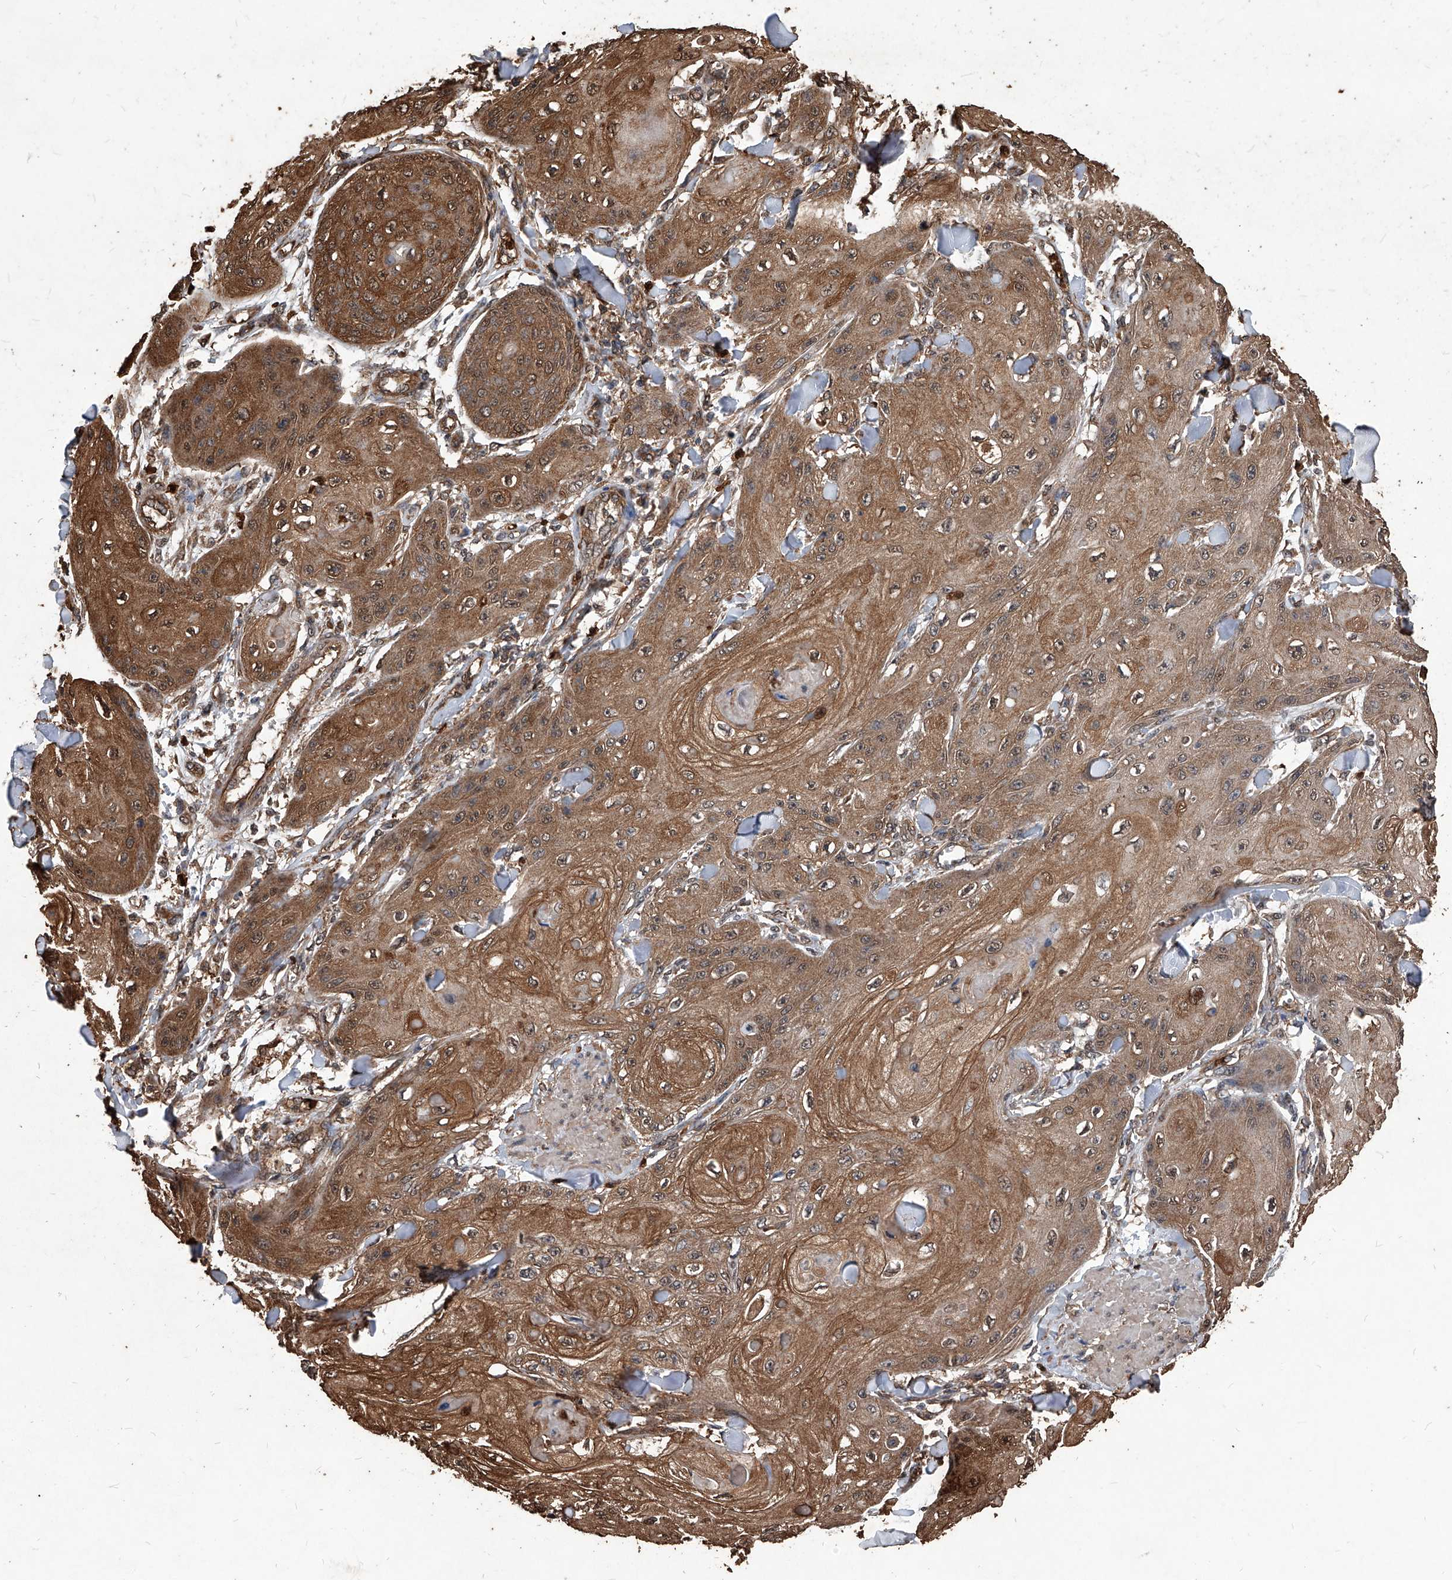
{"staining": {"intensity": "moderate", "quantity": ">75%", "location": "cytoplasmic/membranous"}, "tissue": "skin cancer", "cell_type": "Tumor cells", "image_type": "cancer", "snomed": [{"axis": "morphology", "description": "Squamous cell carcinoma, NOS"}, {"axis": "topography", "description": "Skin"}], "caption": "The immunohistochemical stain highlights moderate cytoplasmic/membranous positivity in tumor cells of skin squamous cell carcinoma tissue.", "gene": "UCP2", "patient": {"sex": "male", "age": 74}}